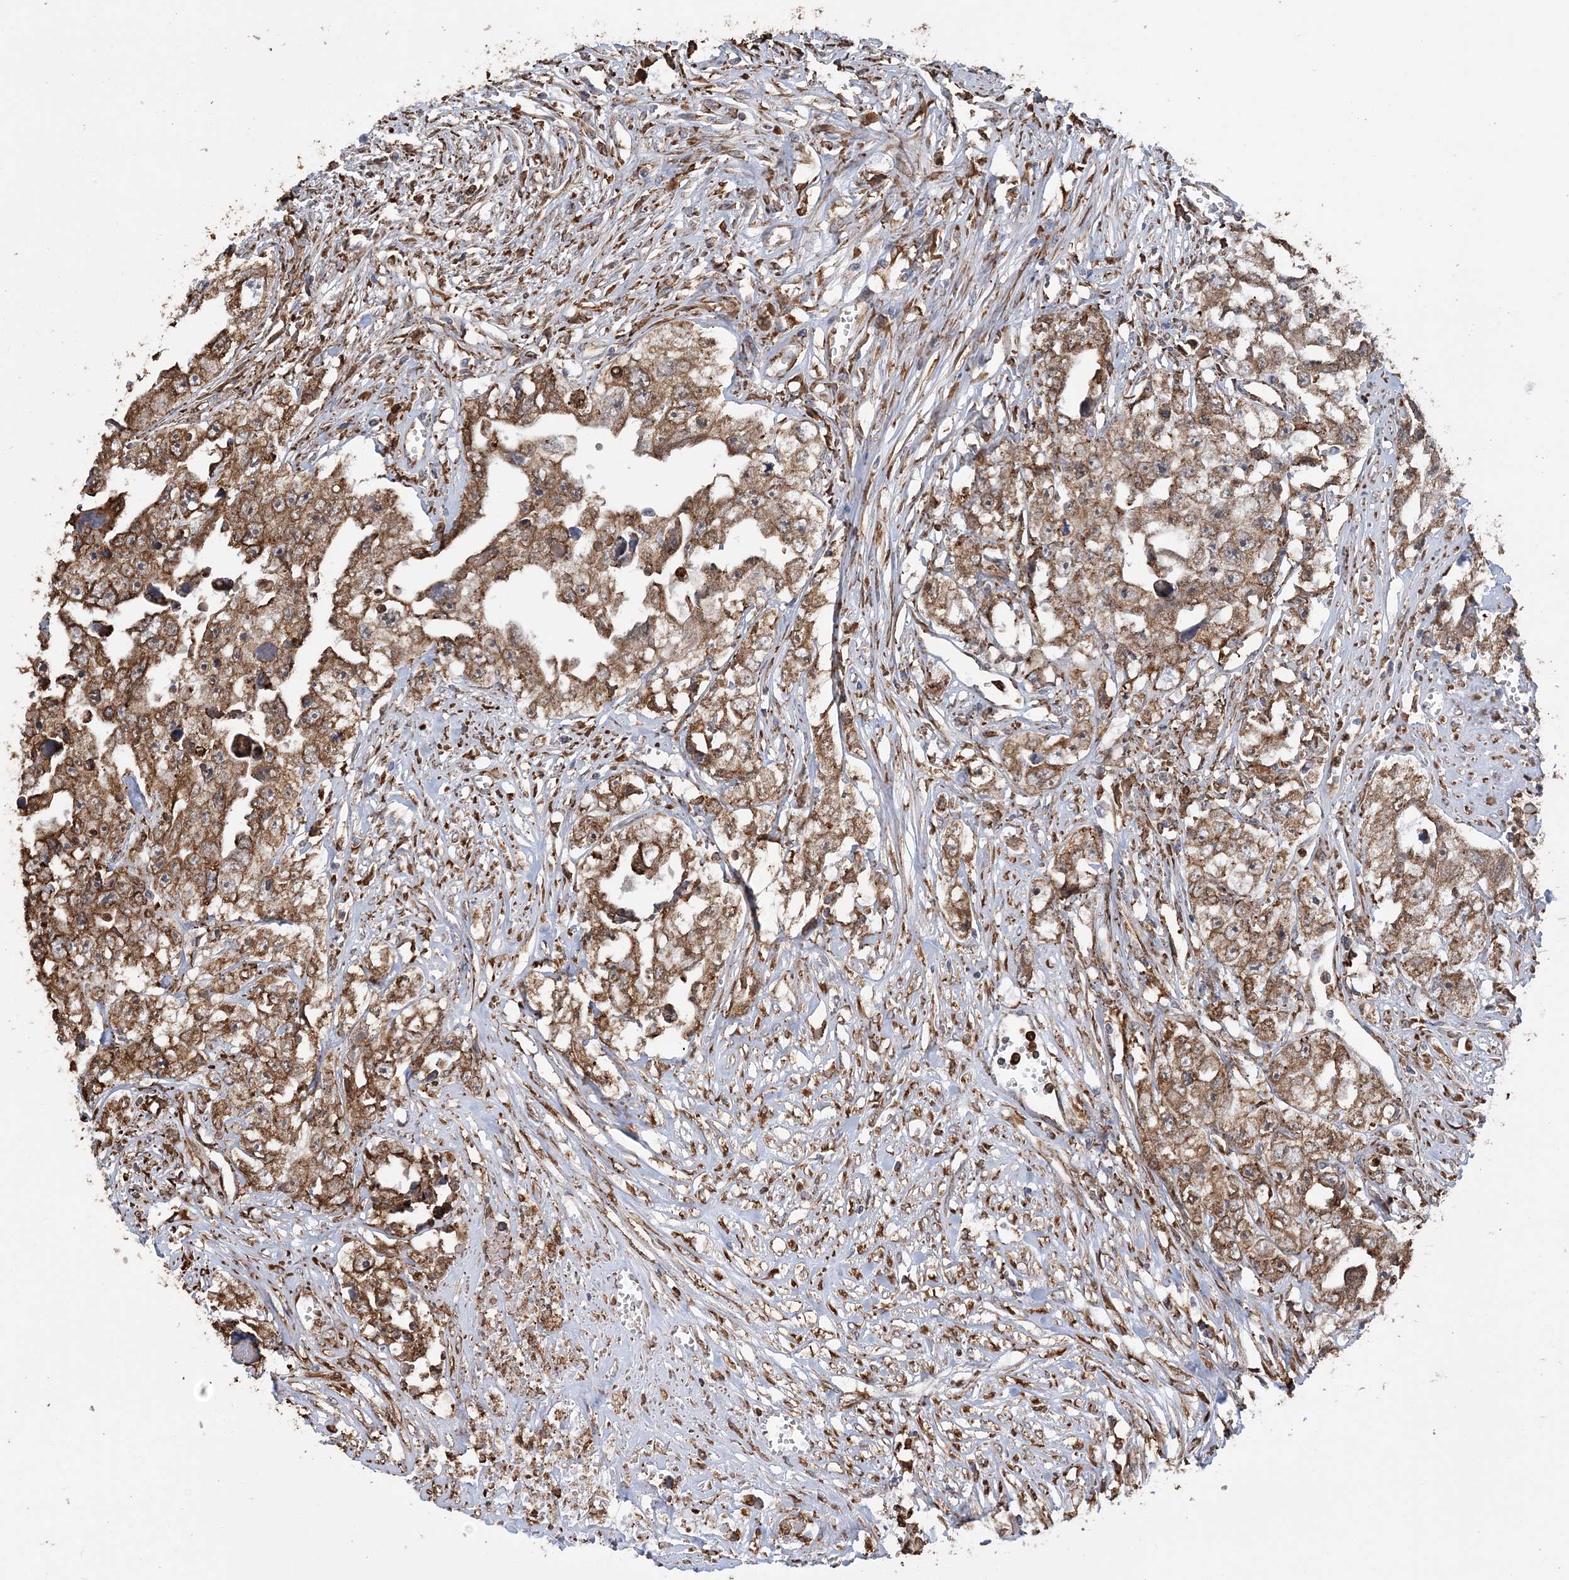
{"staining": {"intensity": "moderate", "quantity": ">75%", "location": "cytoplasmic/membranous"}, "tissue": "testis cancer", "cell_type": "Tumor cells", "image_type": "cancer", "snomed": [{"axis": "morphology", "description": "Seminoma, NOS"}, {"axis": "morphology", "description": "Carcinoma, Embryonal, NOS"}, {"axis": "topography", "description": "Testis"}], "caption": "Protein staining of testis cancer tissue exhibits moderate cytoplasmic/membranous staining in approximately >75% of tumor cells. (DAB IHC with brightfield microscopy, high magnification).", "gene": "WDR12", "patient": {"sex": "male", "age": 43}}